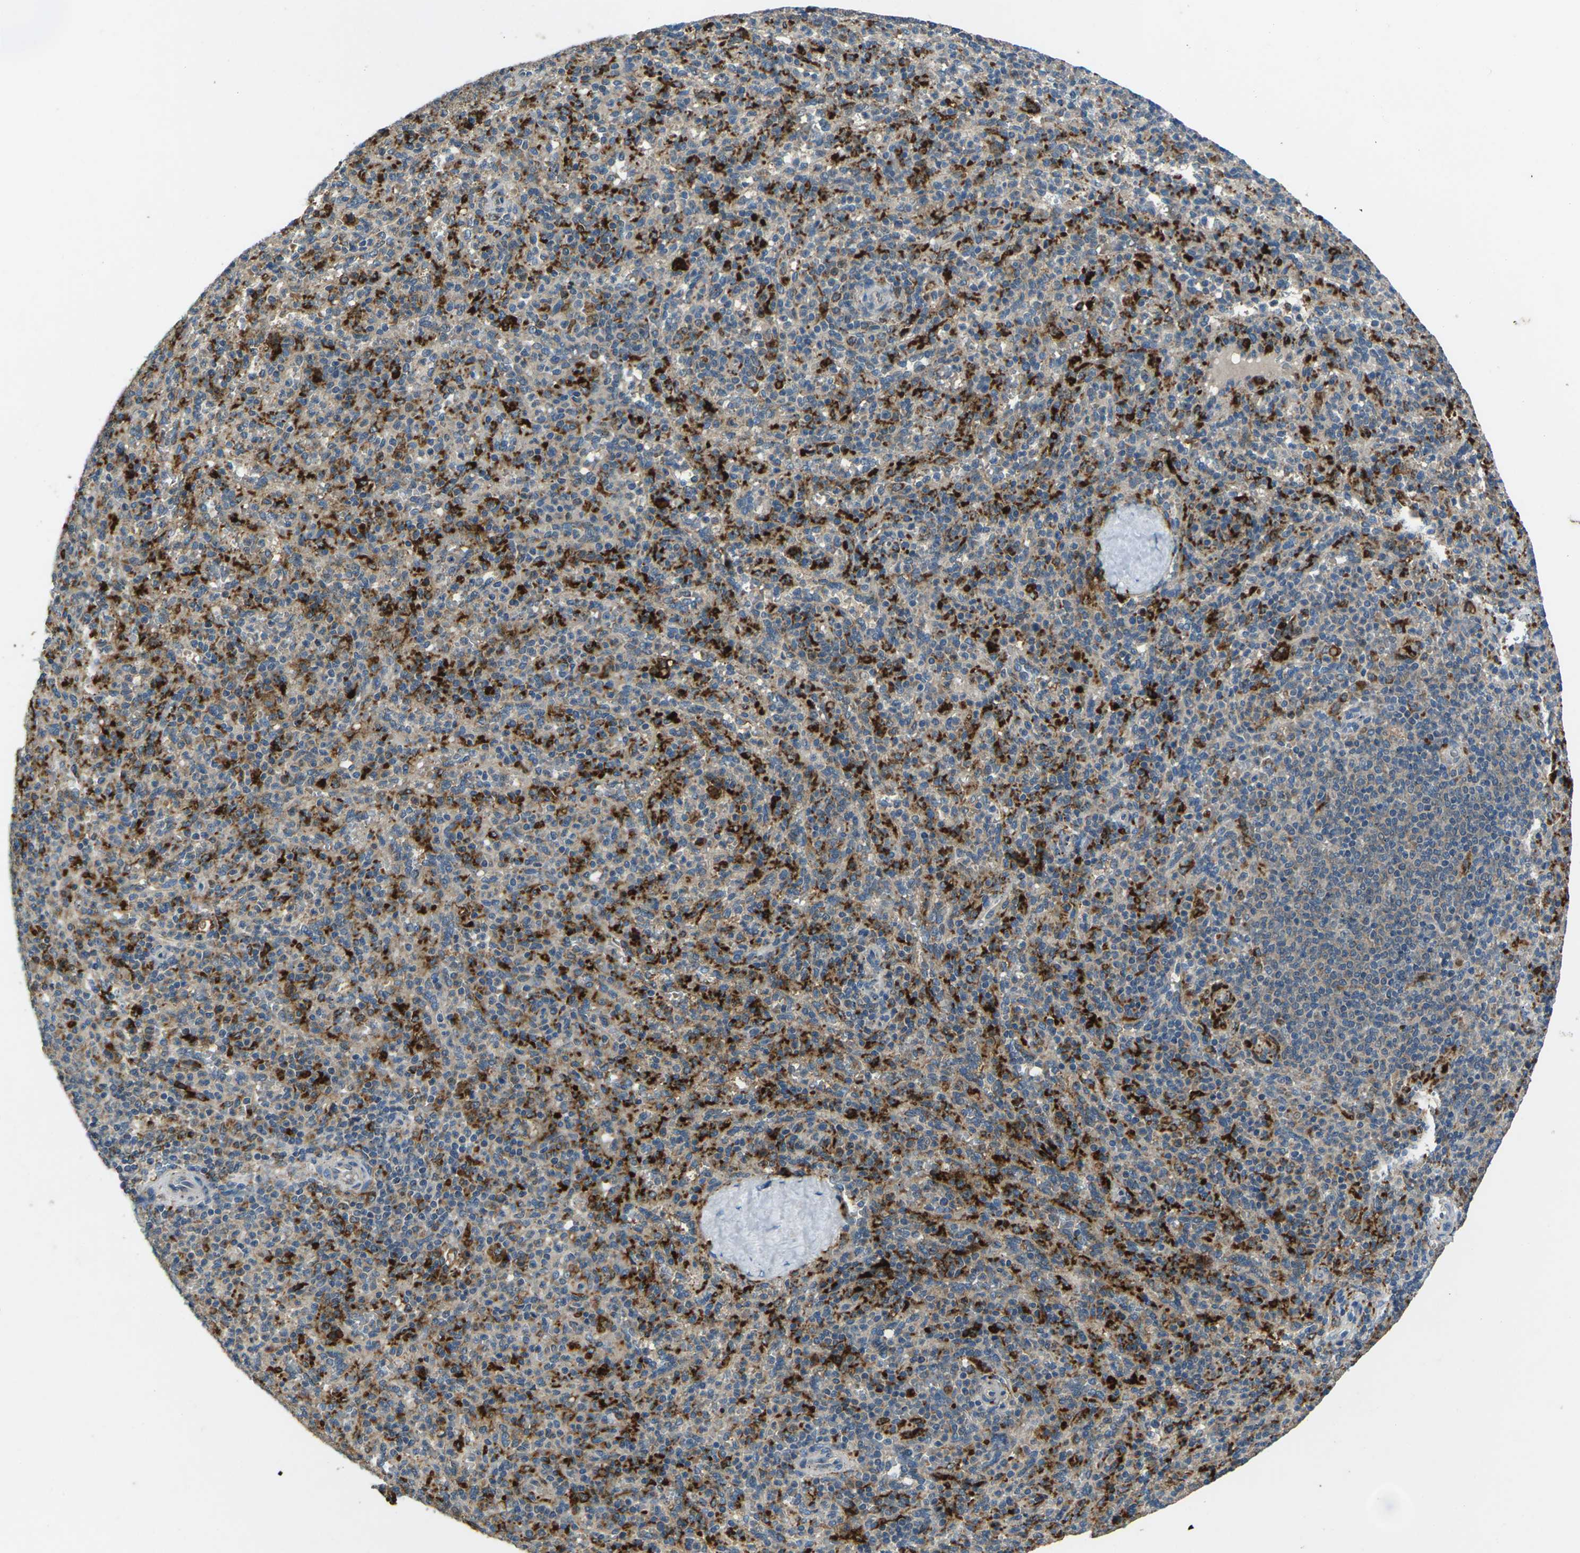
{"staining": {"intensity": "strong", "quantity": "25%-75%", "location": "cytoplasmic/membranous"}, "tissue": "spleen", "cell_type": "Cells in red pulp", "image_type": "normal", "snomed": [{"axis": "morphology", "description": "Normal tissue, NOS"}, {"axis": "topography", "description": "Spleen"}], "caption": "Spleen stained for a protein (brown) reveals strong cytoplasmic/membranous positive positivity in about 25%-75% of cells in red pulp.", "gene": "SLC31A2", "patient": {"sex": "male", "age": 36}}